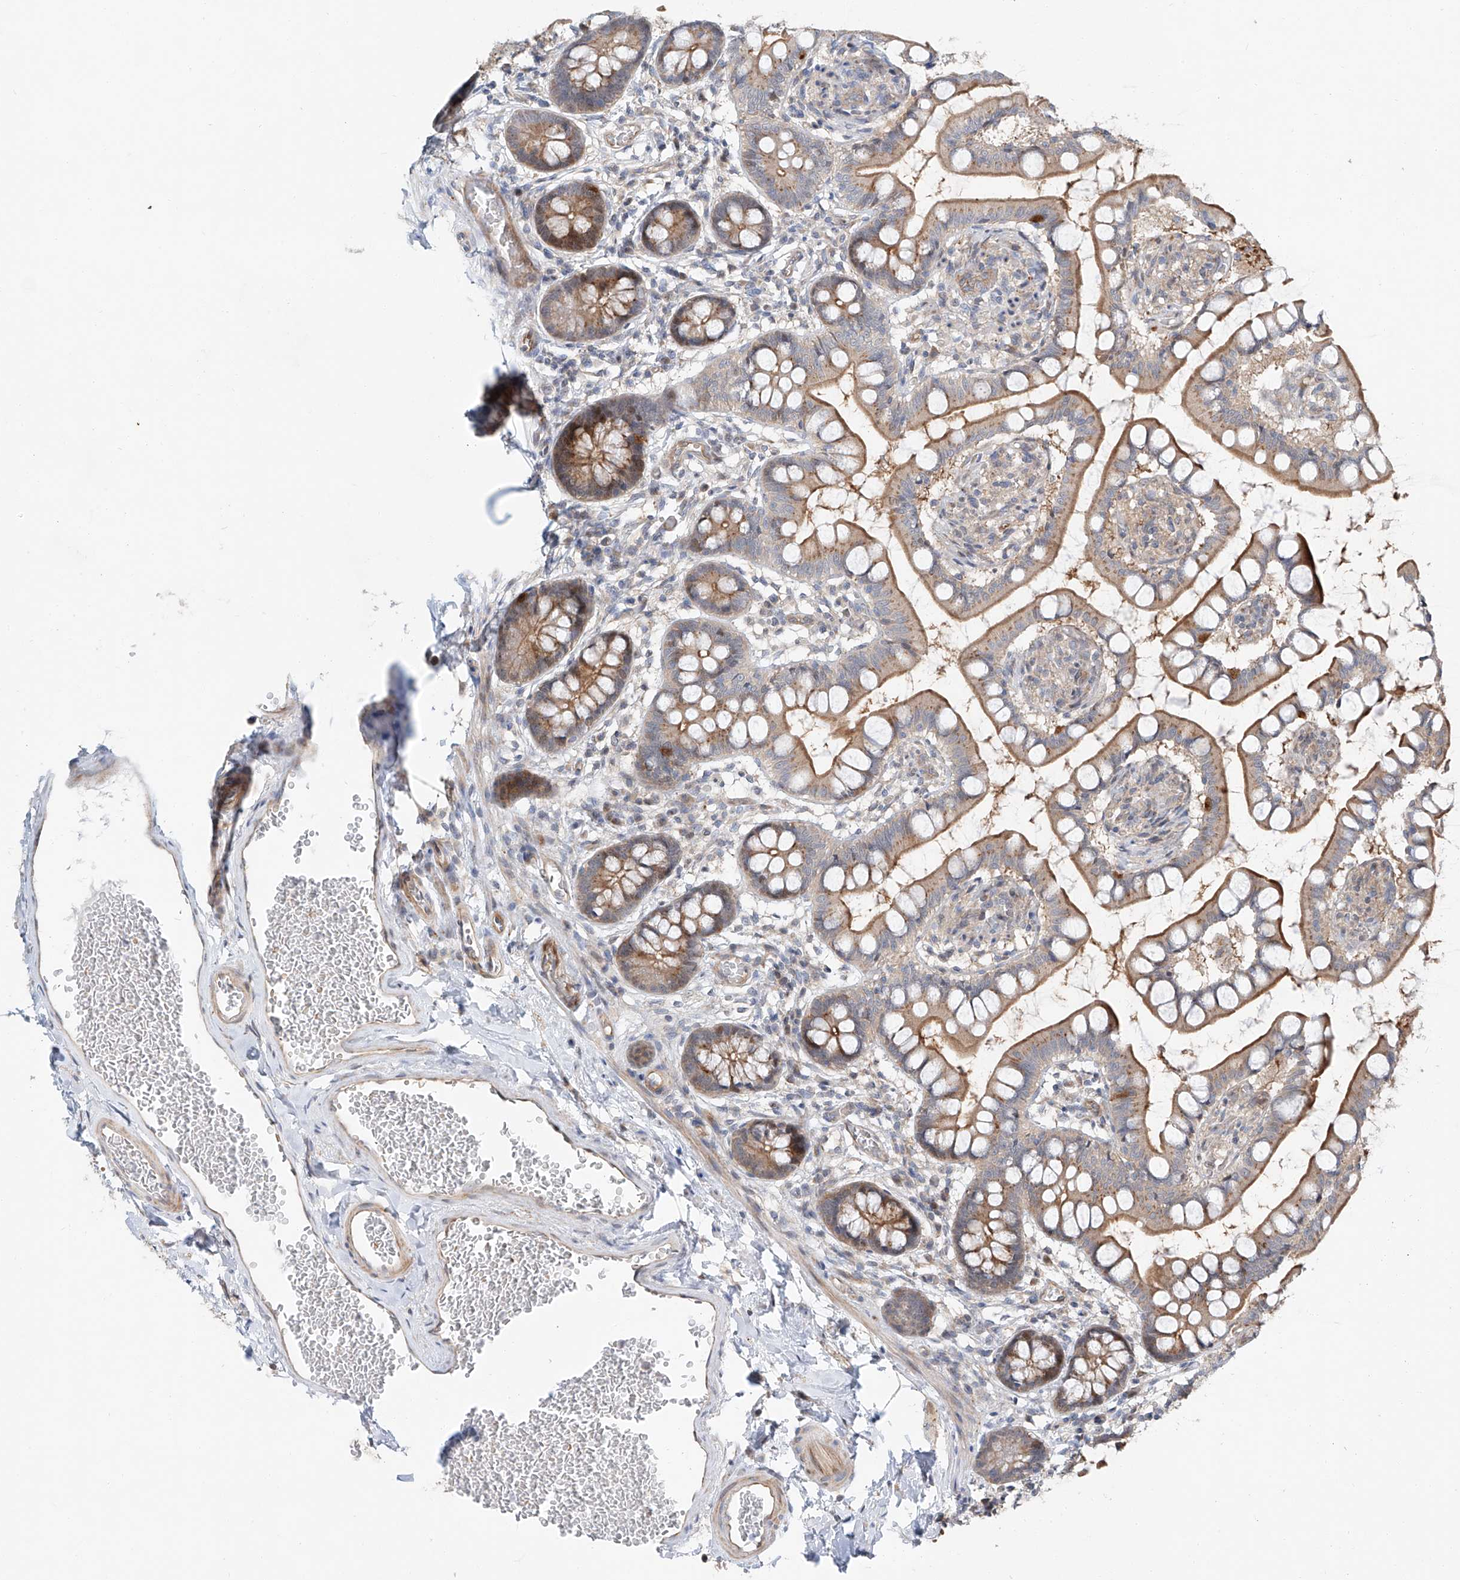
{"staining": {"intensity": "moderate", "quantity": ">75%", "location": "cytoplasmic/membranous"}, "tissue": "small intestine", "cell_type": "Glandular cells", "image_type": "normal", "snomed": [{"axis": "morphology", "description": "Normal tissue, NOS"}, {"axis": "topography", "description": "Small intestine"}], "caption": "An immunohistochemistry (IHC) photomicrograph of unremarkable tissue is shown. Protein staining in brown labels moderate cytoplasmic/membranous positivity in small intestine within glandular cells. (brown staining indicates protein expression, while blue staining denotes nuclei).", "gene": "CLDND1", "patient": {"sex": "male", "age": 52}}